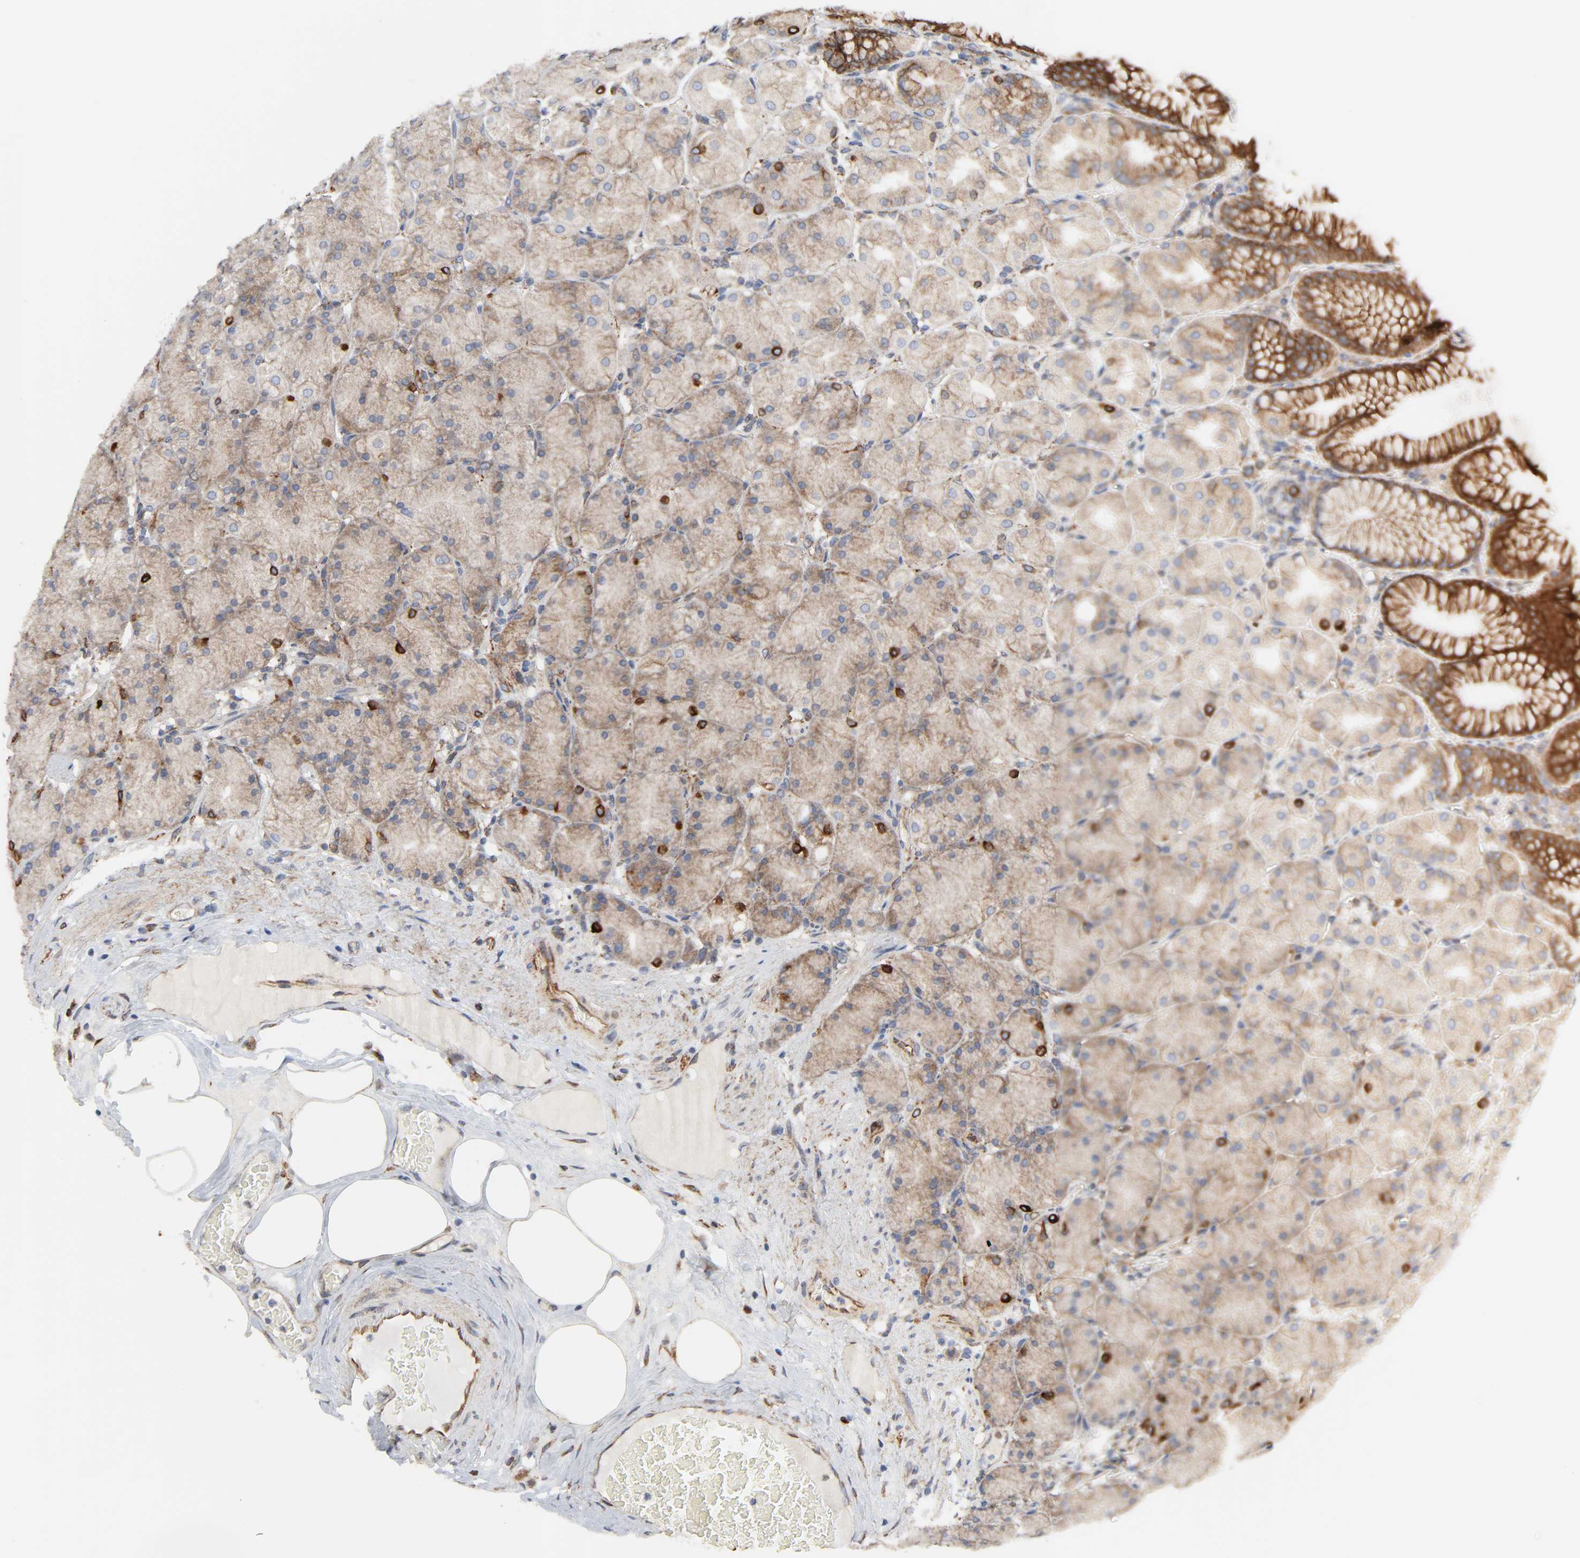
{"staining": {"intensity": "strong", "quantity": ">75%", "location": "cytoplasmic/membranous"}, "tissue": "stomach", "cell_type": "Glandular cells", "image_type": "normal", "snomed": [{"axis": "morphology", "description": "Normal tissue, NOS"}, {"axis": "topography", "description": "Stomach, upper"}], "caption": "Immunohistochemical staining of unremarkable stomach reveals high levels of strong cytoplasmic/membranous positivity in approximately >75% of glandular cells.", "gene": "POR", "patient": {"sex": "female", "age": 56}}